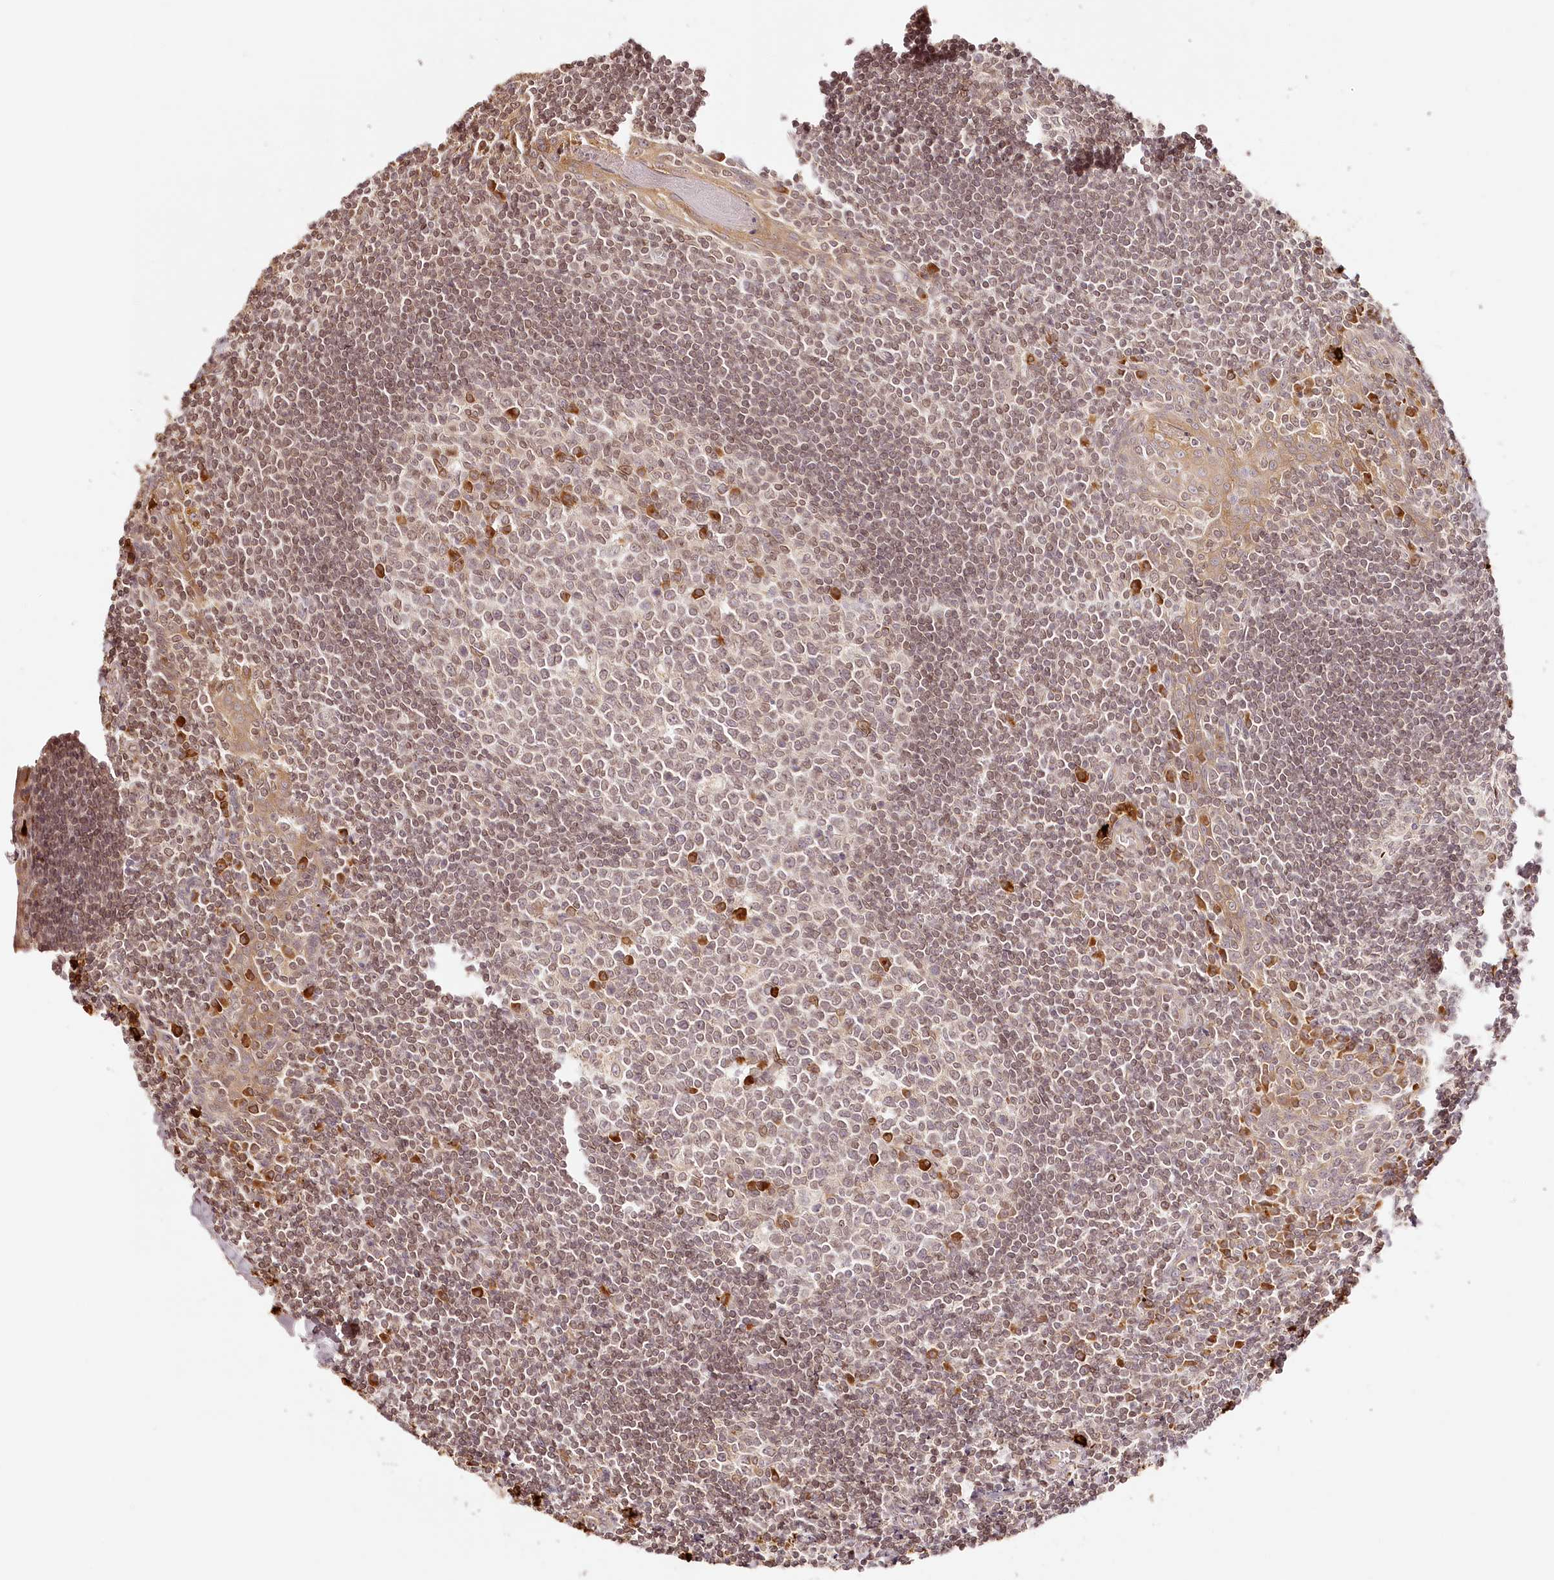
{"staining": {"intensity": "strong", "quantity": "<25%", "location": "cytoplasmic/membranous,nuclear"}, "tissue": "tonsil", "cell_type": "Germinal center cells", "image_type": "normal", "snomed": [{"axis": "morphology", "description": "Normal tissue, NOS"}, {"axis": "topography", "description": "Tonsil"}], "caption": "This photomicrograph shows immunohistochemistry (IHC) staining of benign tonsil, with medium strong cytoplasmic/membranous,nuclear positivity in approximately <25% of germinal center cells.", "gene": "SYNGR1", "patient": {"sex": "male", "age": 27}}